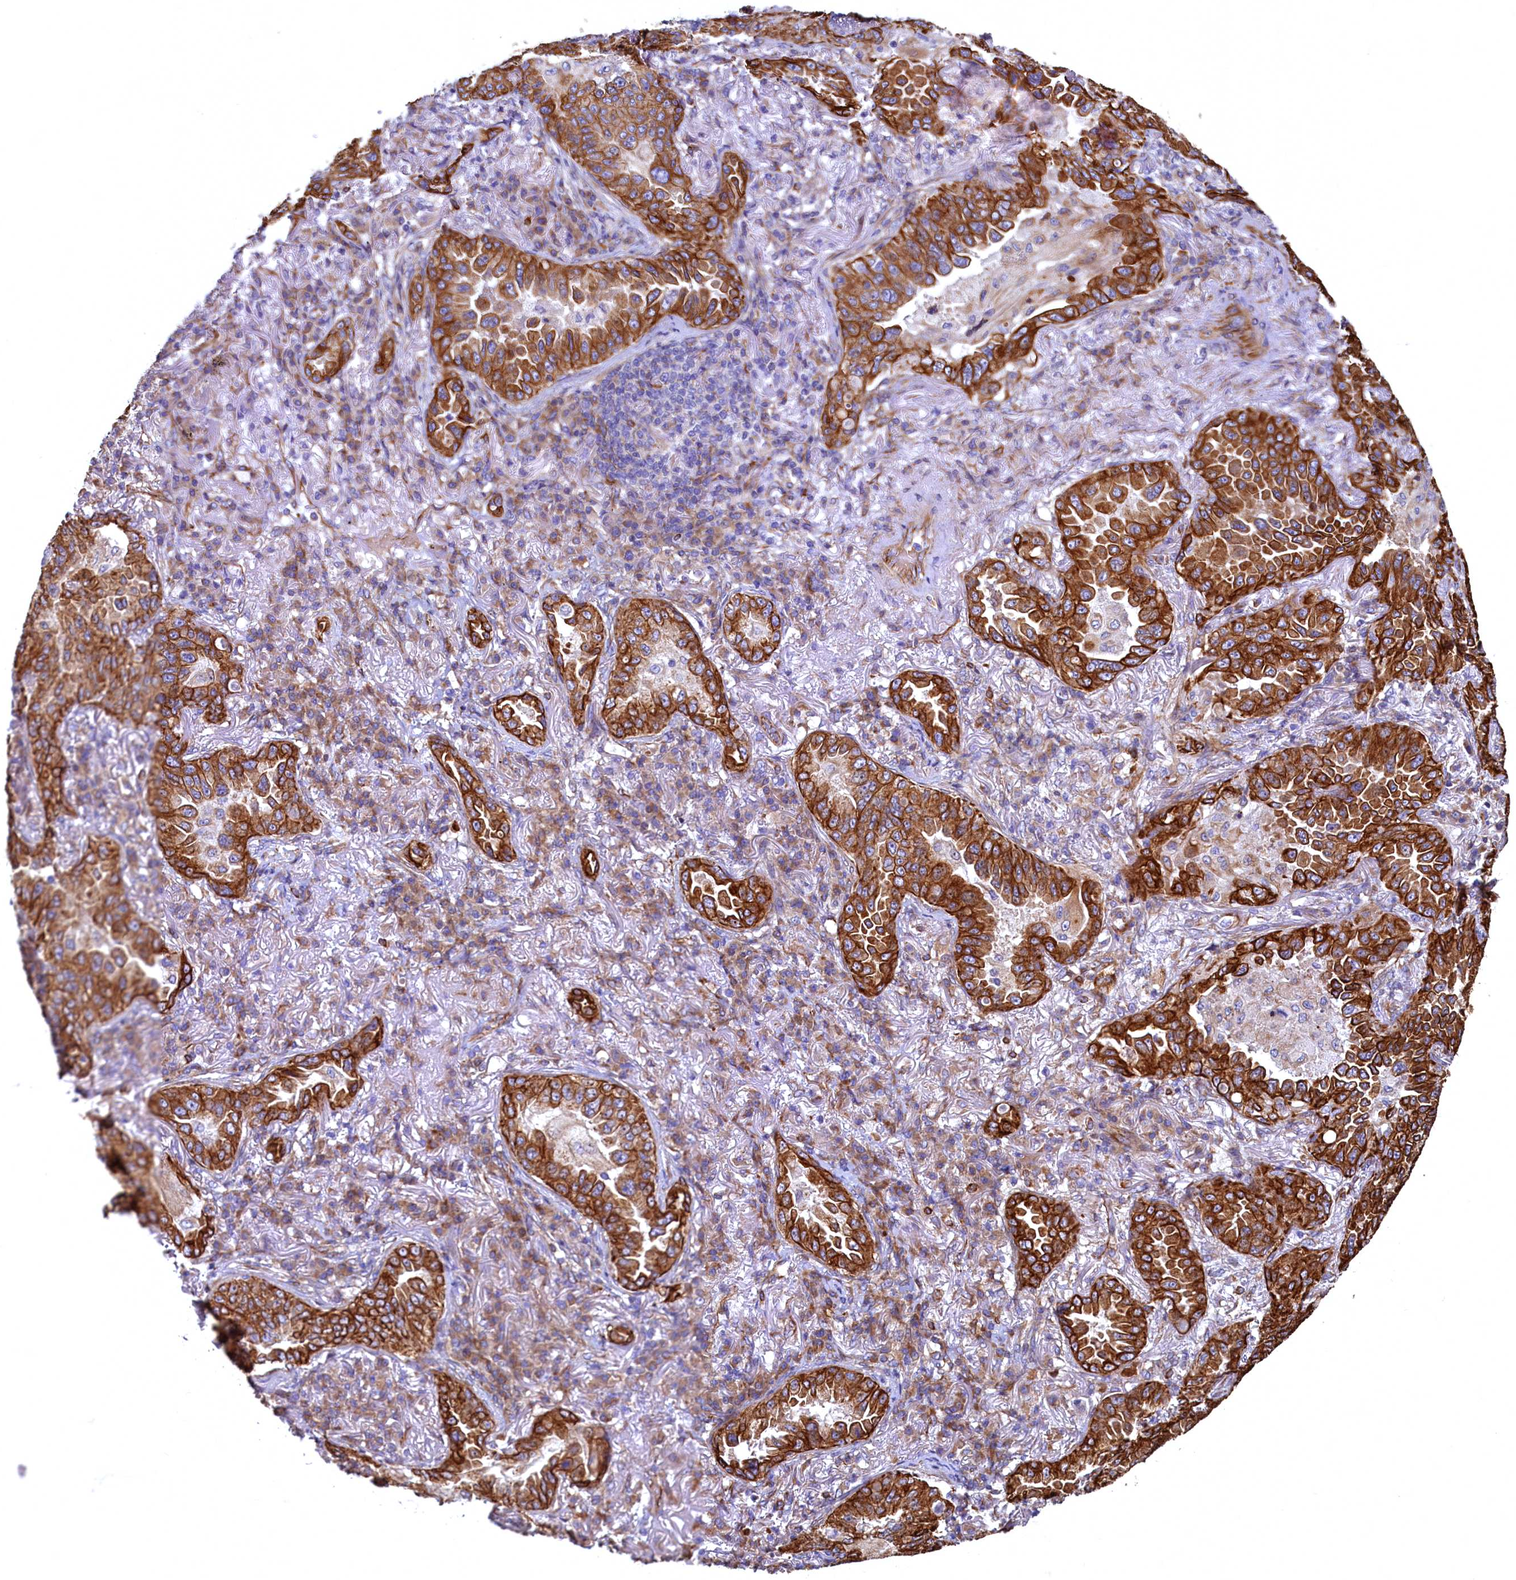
{"staining": {"intensity": "strong", "quantity": ">75%", "location": "cytoplasmic/membranous"}, "tissue": "lung cancer", "cell_type": "Tumor cells", "image_type": "cancer", "snomed": [{"axis": "morphology", "description": "Adenocarcinoma, NOS"}, {"axis": "topography", "description": "Lung"}], "caption": "Immunohistochemical staining of lung cancer (adenocarcinoma) exhibits high levels of strong cytoplasmic/membranous protein positivity in about >75% of tumor cells.", "gene": "LRRC57", "patient": {"sex": "female", "age": 69}}